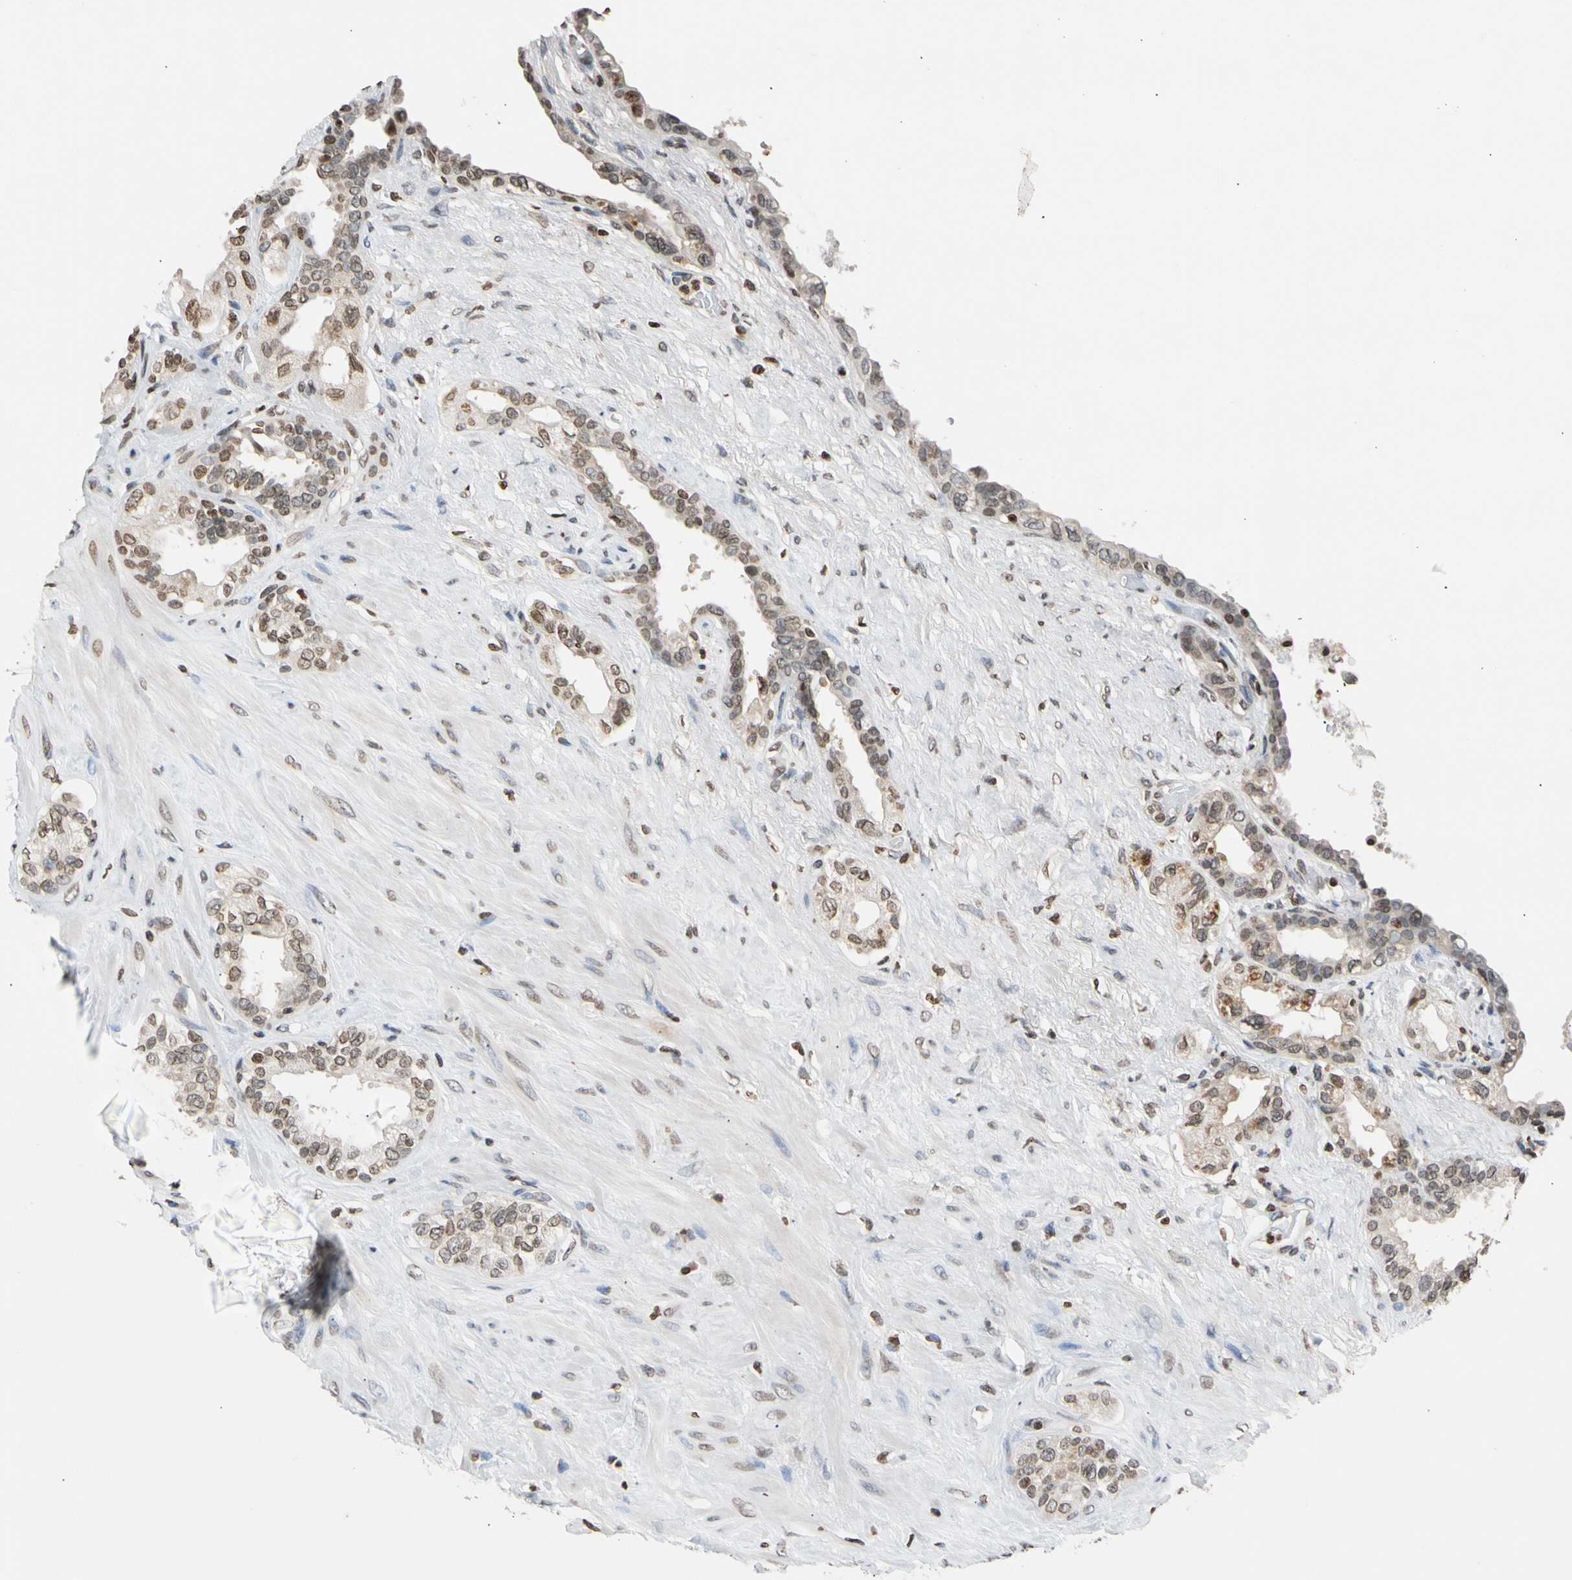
{"staining": {"intensity": "weak", "quantity": ">75%", "location": "cytoplasmic/membranous,nuclear"}, "tissue": "seminal vesicle", "cell_type": "Glandular cells", "image_type": "normal", "snomed": [{"axis": "morphology", "description": "Normal tissue, NOS"}, {"axis": "topography", "description": "Seminal veicle"}], "caption": "Immunohistochemistry (IHC) of normal human seminal vesicle reveals low levels of weak cytoplasmic/membranous,nuclear staining in approximately >75% of glandular cells. (IHC, brightfield microscopy, high magnification).", "gene": "GPX4", "patient": {"sex": "male", "age": 61}}